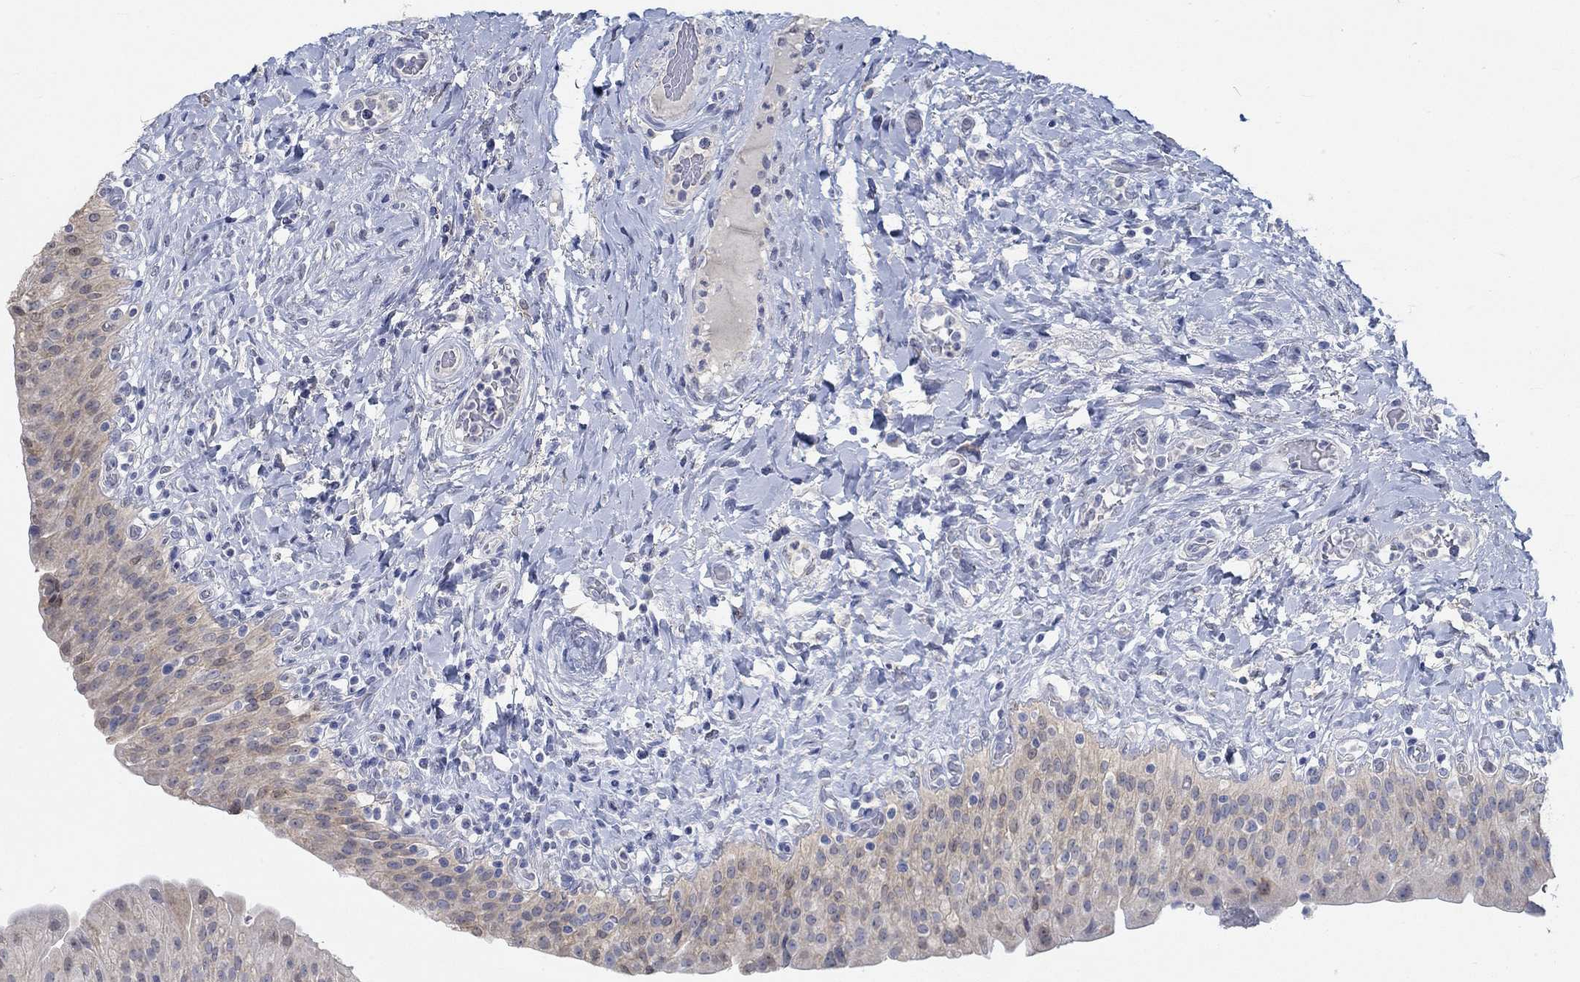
{"staining": {"intensity": "weak", "quantity": ">75%", "location": "cytoplasmic/membranous"}, "tissue": "urinary bladder", "cell_type": "Urothelial cells", "image_type": "normal", "snomed": [{"axis": "morphology", "description": "Normal tissue, NOS"}, {"axis": "morphology", "description": "Inflammation, NOS"}, {"axis": "topography", "description": "Urinary bladder"}], "caption": "About >75% of urothelial cells in normal urinary bladder display weak cytoplasmic/membranous protein staining as visualized by brown immunohistochemical staining.", "gene": "TEKT4", "patient": {"sex": "male", "age": 64}}